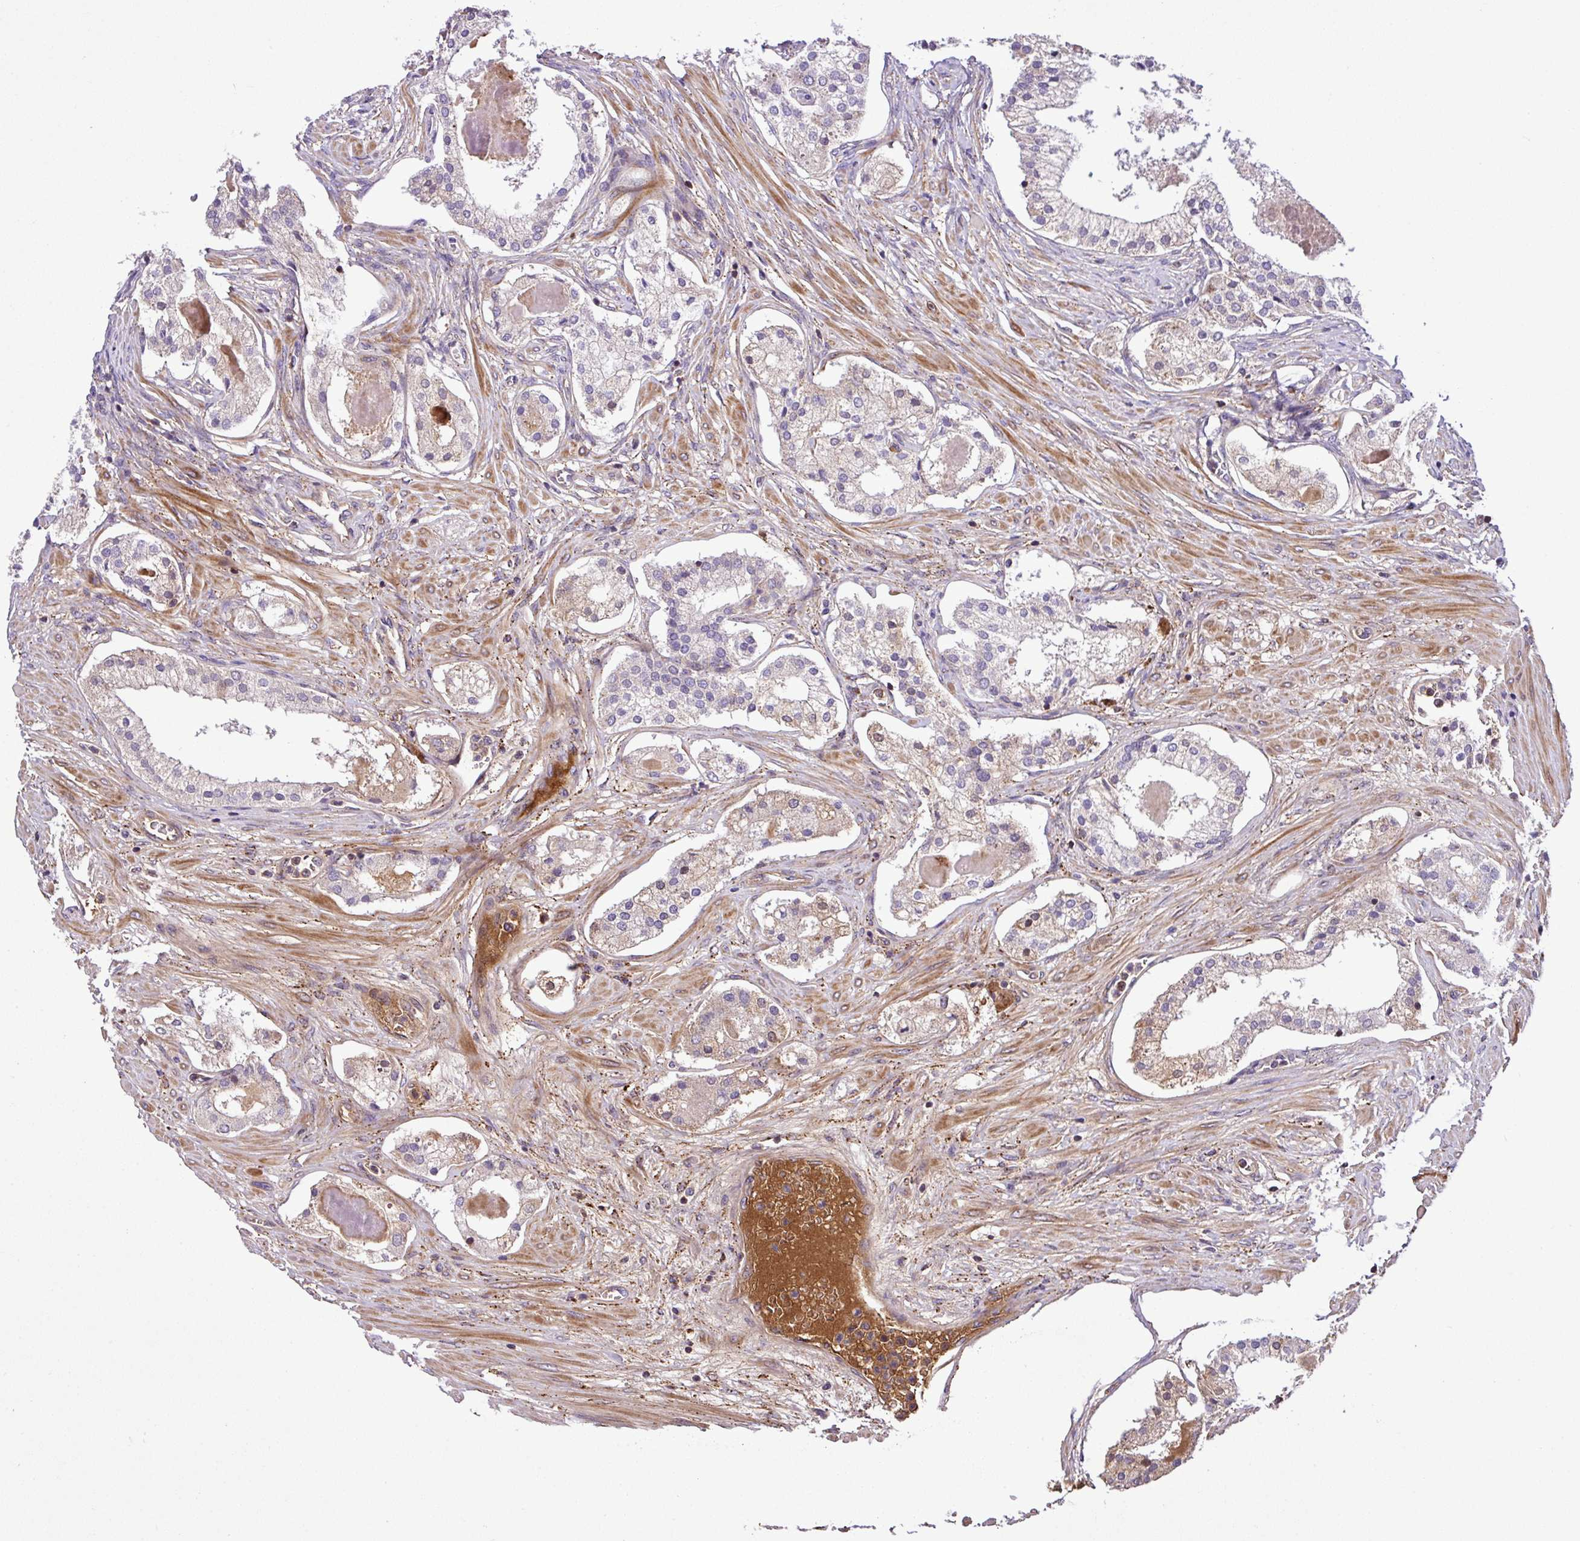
{"staining": {"intensity": "weak", "quantity": "<25%", "location": "cytoplasmic/membranous"}, "tissue": "prostate cancer", "cell_type": "Tumor cells", "image_type": "cancer", "snomed": [{"axis": "morphology", "description": "Adenocarcinoma, Low grade"}, {"axis": "topography", "description": "Prostate"}], "caption": "High power microscopy micrograph of an immunohistochemistry (IHC) histopathology image of prostate cancer, revealing no significant staining in tumor cells. (DAB (3,3'-diaminobenzidine) immunohistochemistry, high magnification).", "gene": "ZNF266", "patient": {"sex": "male", "age": 59}}